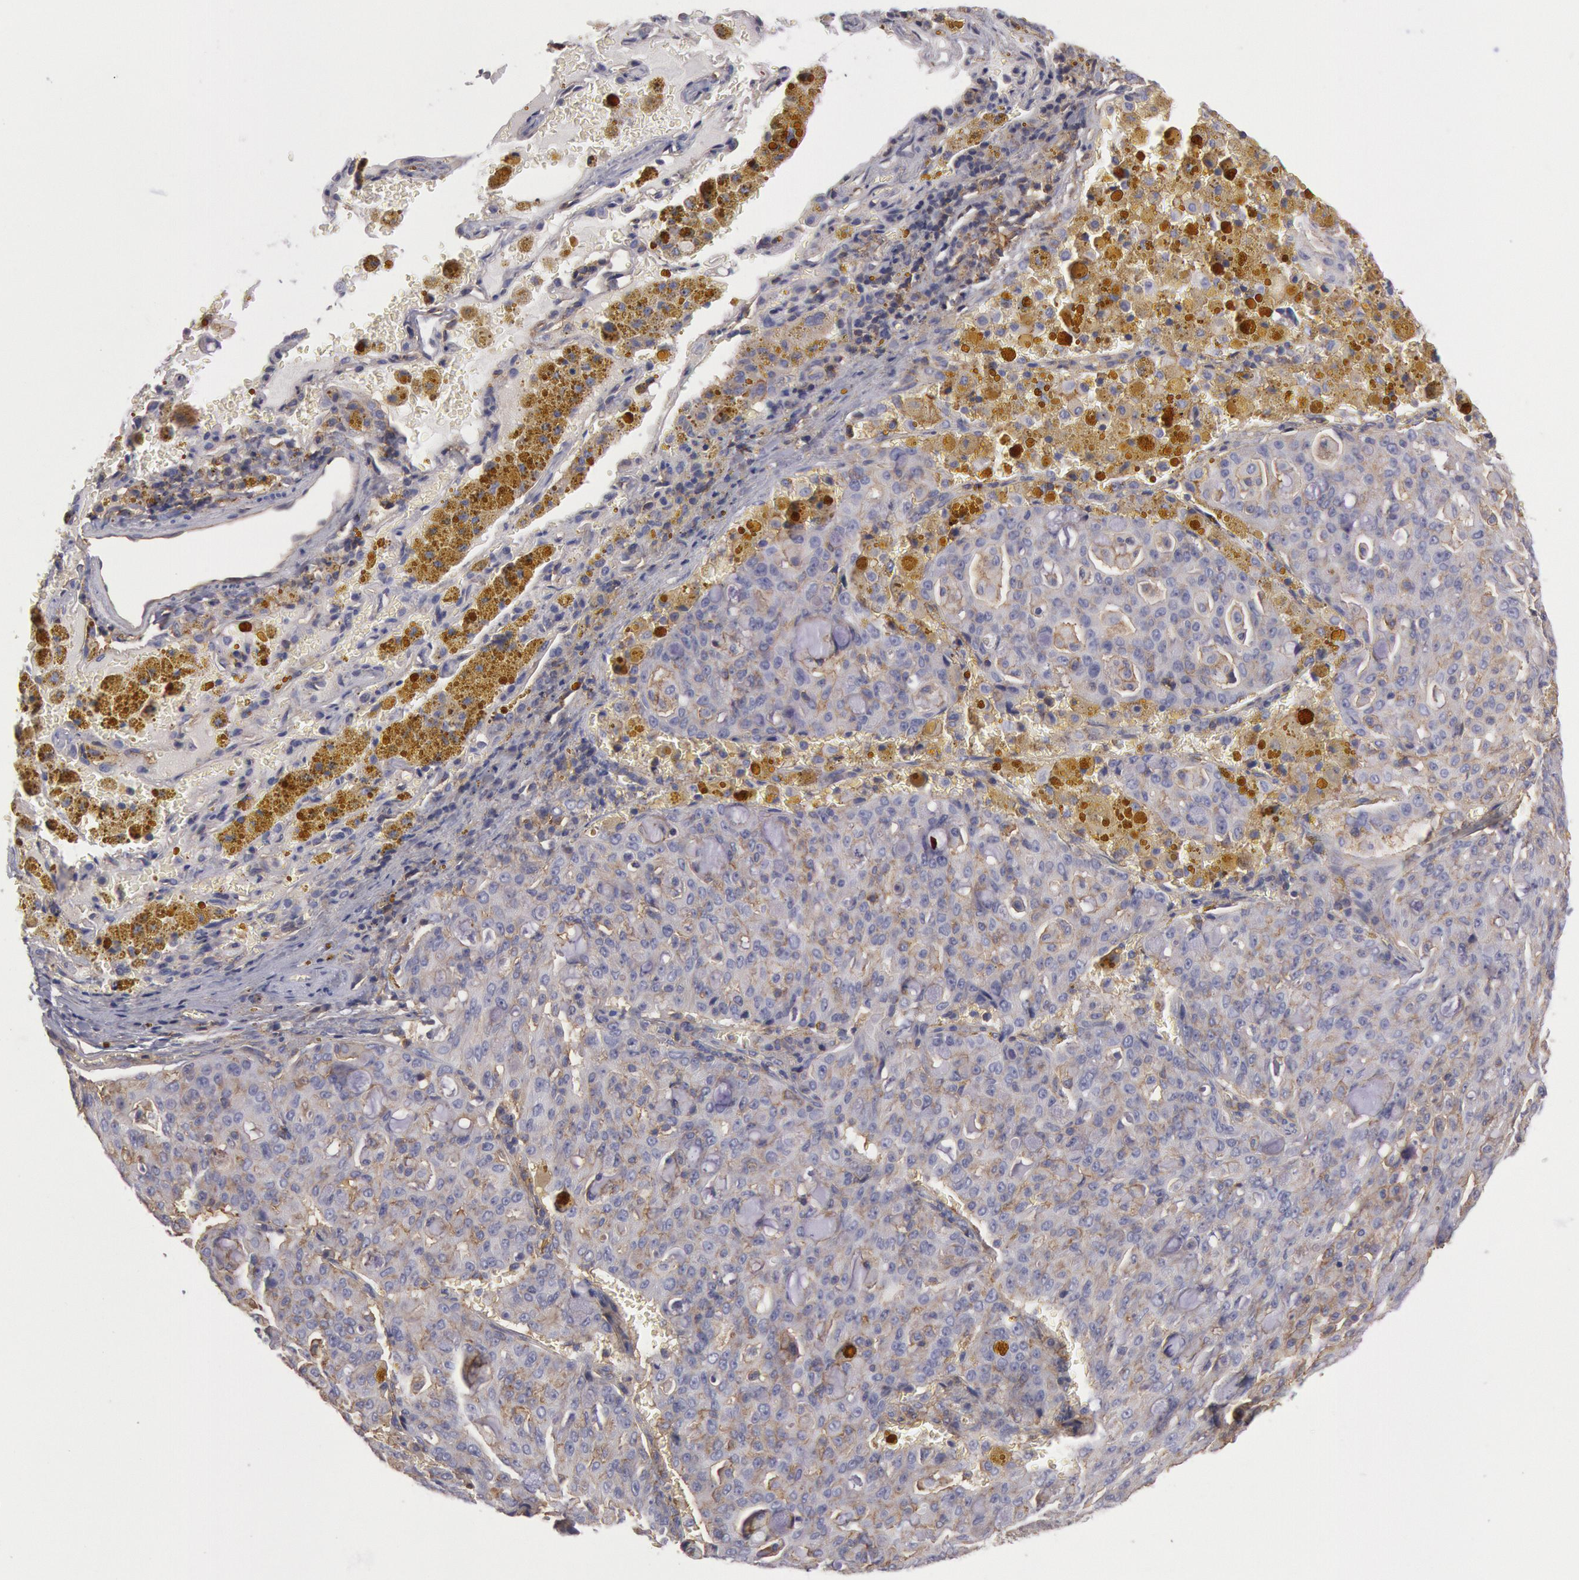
{"staining": {"intensity": "weak", "quantity": "<25%", "location": "cytoplasmic/membranous"}, "tissue": "lung cancer", "cell_type": "Tumor cells", "image_type": "cancer", "snomed": [{"axis": "morphology", "description": "Adenocarcinoma, NOS"}, {"axis": "topography", "description": "Lung"}], "caption": "This is a micrograph of immunohistochemistry (IHC) staining of adenocarcinoma (lung), which shows no positivity in tumor cells.", "gene": "SNAP23", "patient": {"sex": "female", "age": 44}}